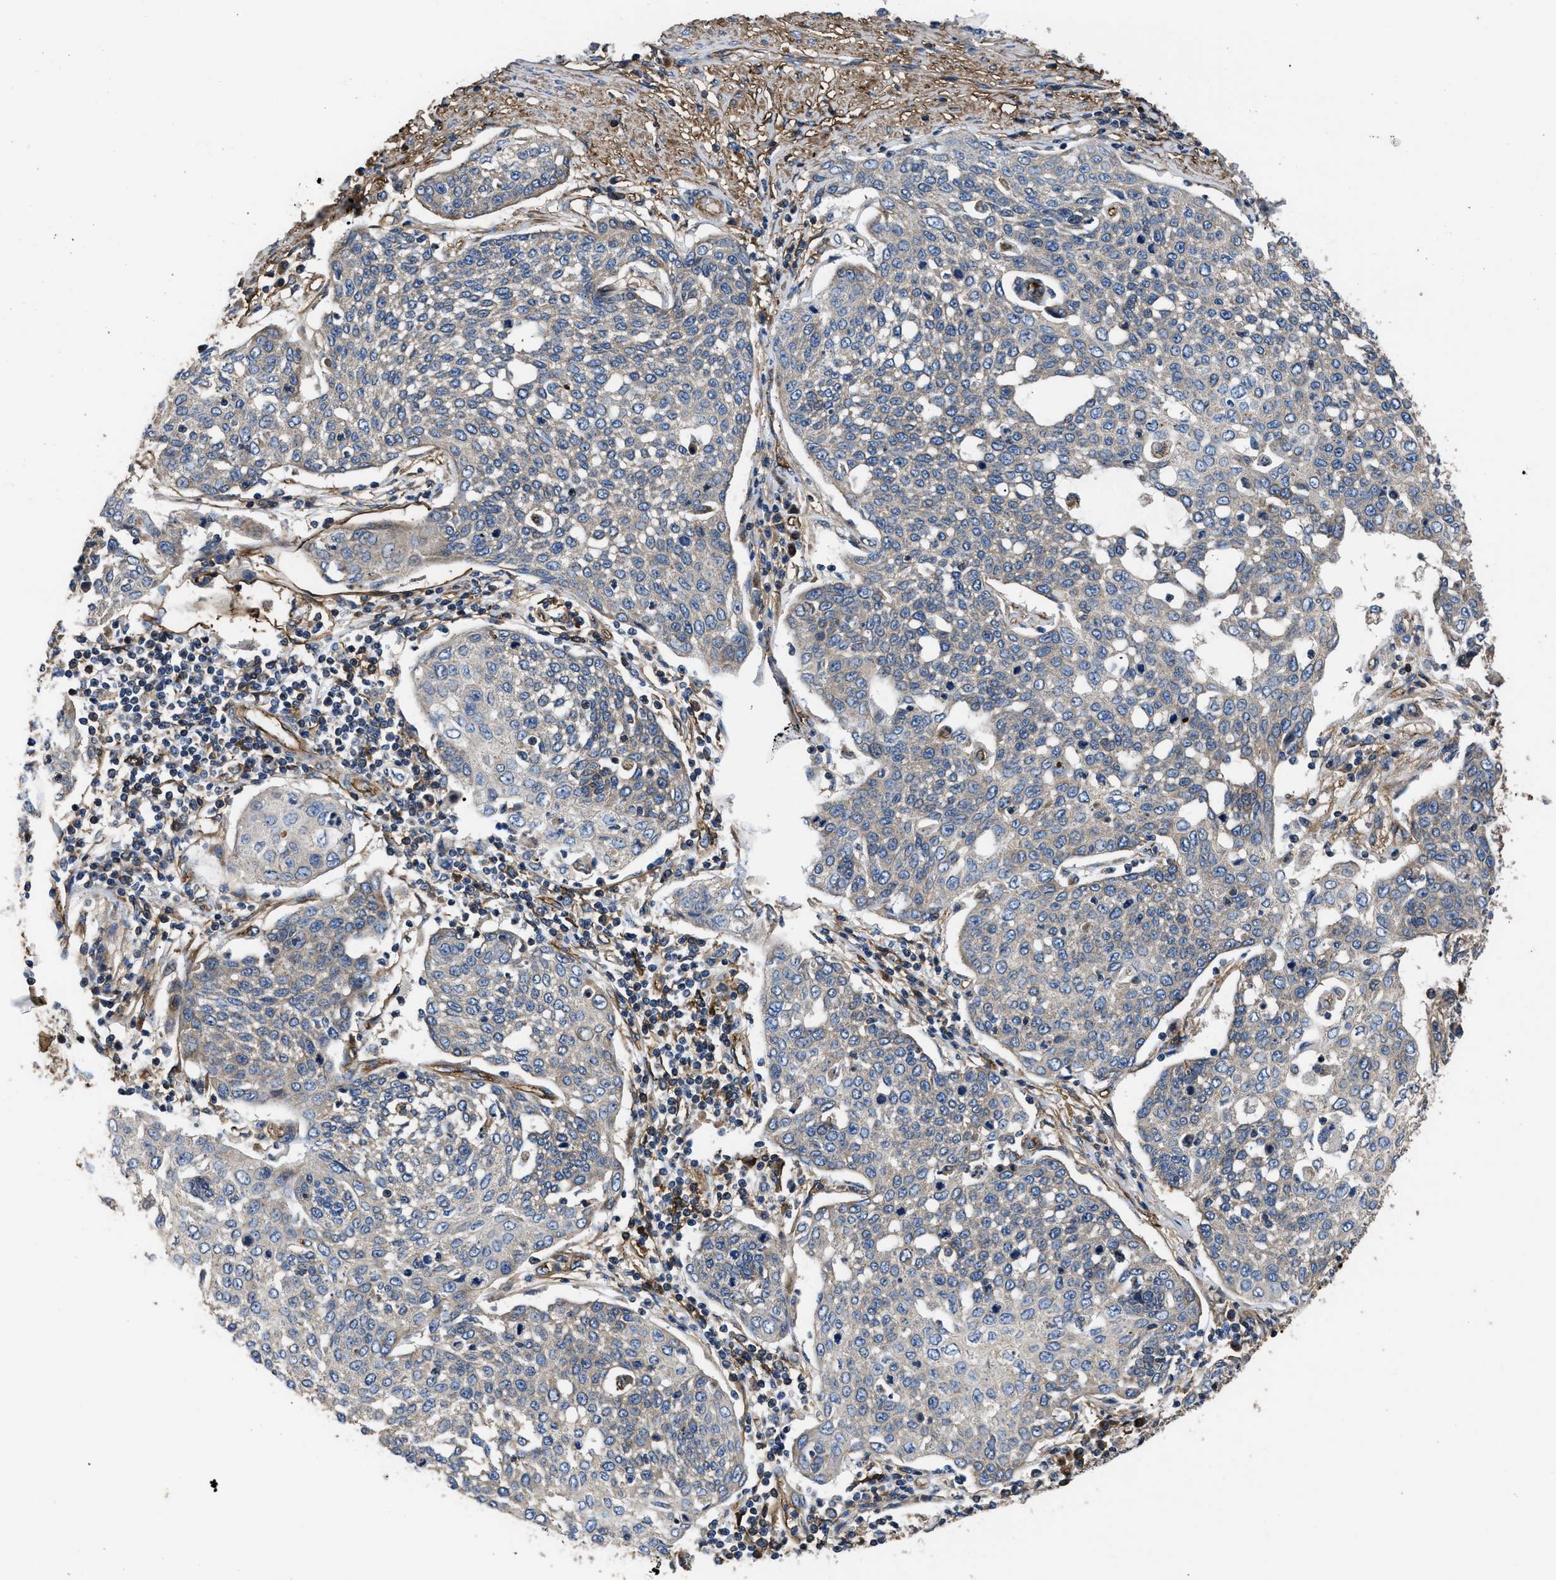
{"staining": {"intensity": "negative", "quantity": "none", "location": "none"}, "tissue": "cervical cancer", "cell_type": "Tumor cells", "image_type": "cancer", "snomed": [{"axis": "morphology", "description": "Squamous cell carcinoma, NOS"}, {"axis": "topography", "description": "Cervix"}], "caption": "An IHC histopathology image of squamous cell carcinoma (cervical) is shown. There is no staining in tumor cells of squamous cell carcinoma (cervical).", "gene": "NT5E", "patient": {"sex": "female", "age": 34}}